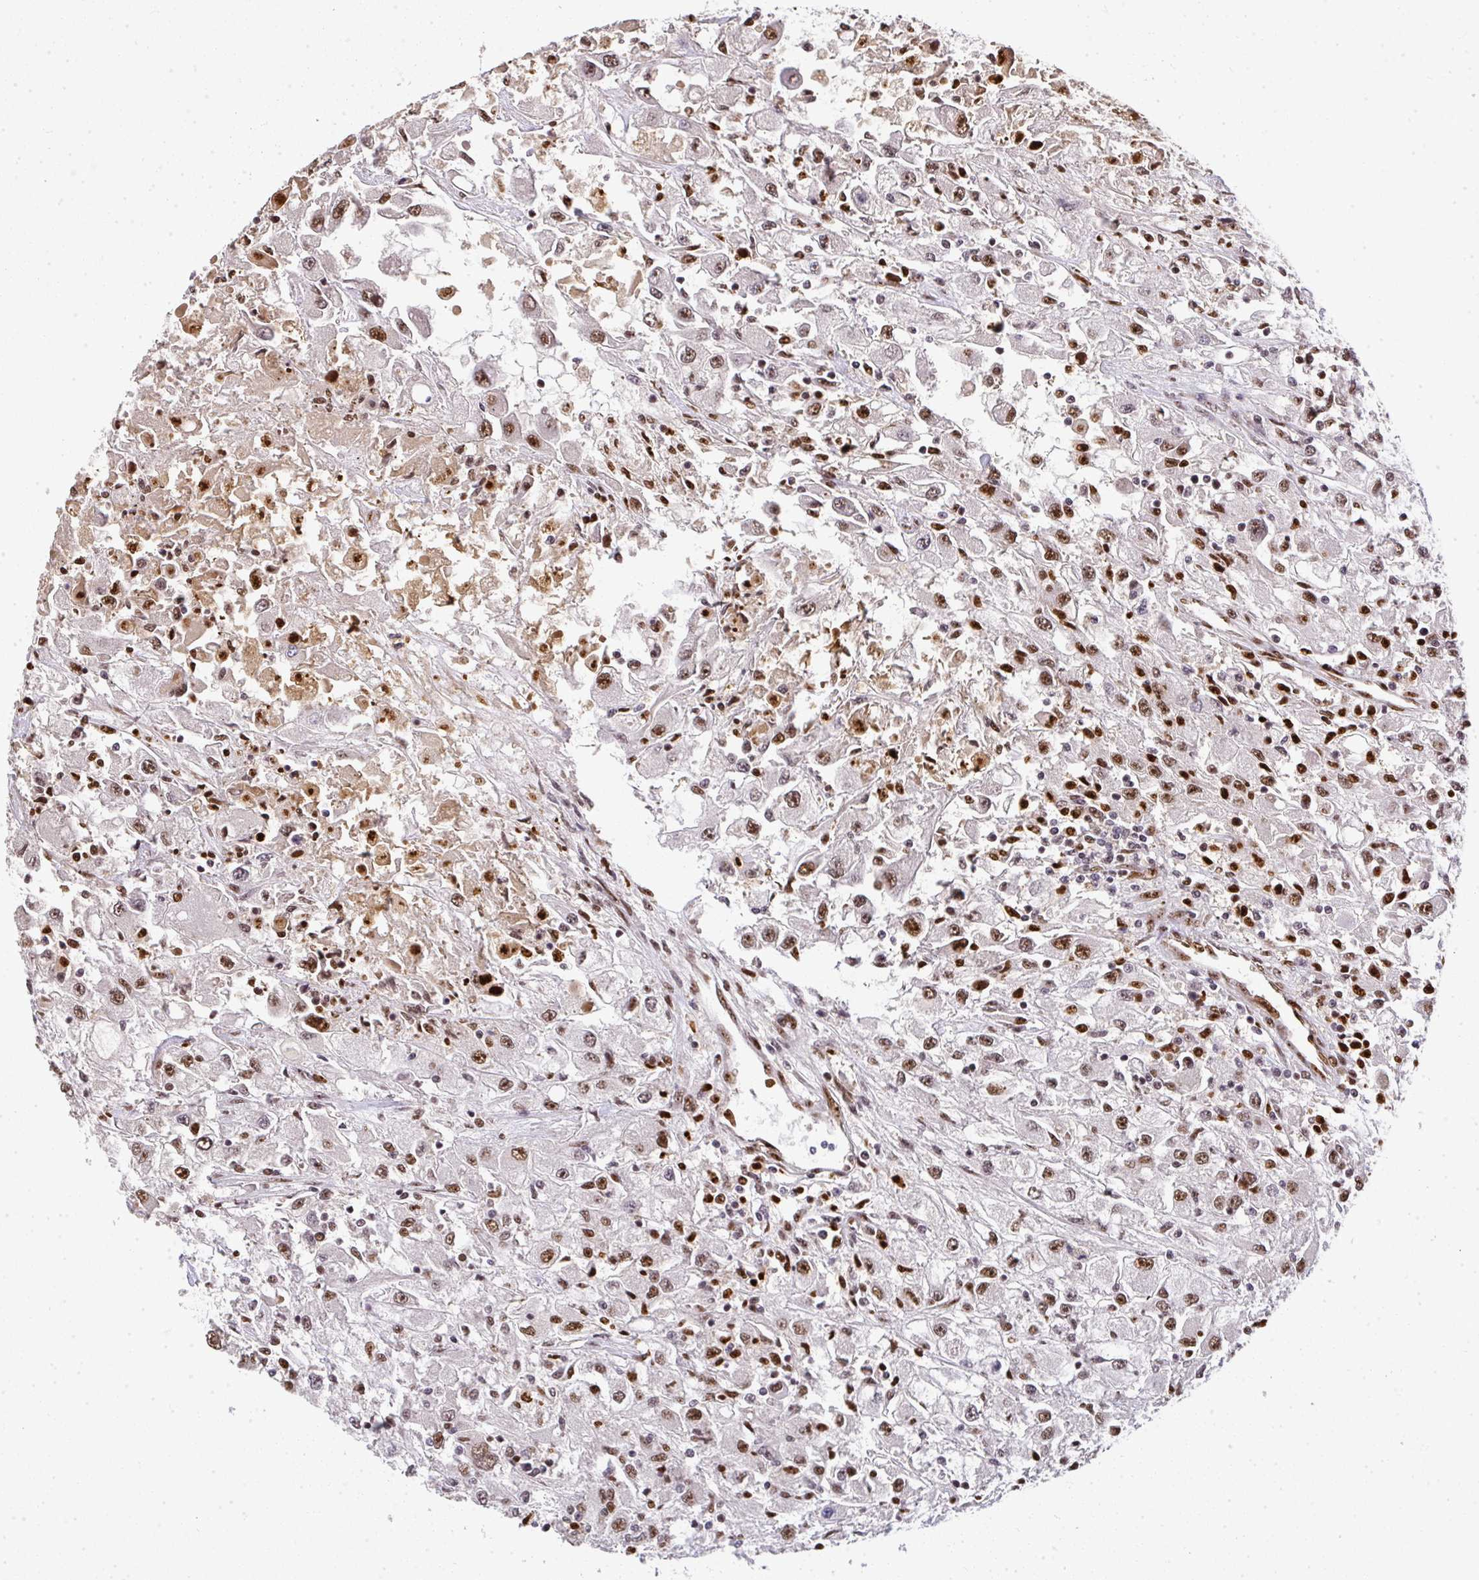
{"staining": {"intensity": "moderate", "quantity": ">75%", "location": "nuclear"}, "tissue": "renal cancer", "cell_type": "Tumor cells", "image_type": "cancer", "snomed": [{"axis": "morphology", "description": "Adenocarcinoma, NOS"}, {"axis": "topography", "description": "Kidney"}], "caption": "Moderate nuclear protein staining is present in about >75% of tumor cells in renal cancer.", "gene": "U2AF1", "patient": {"sex": "female", "age": 67}}